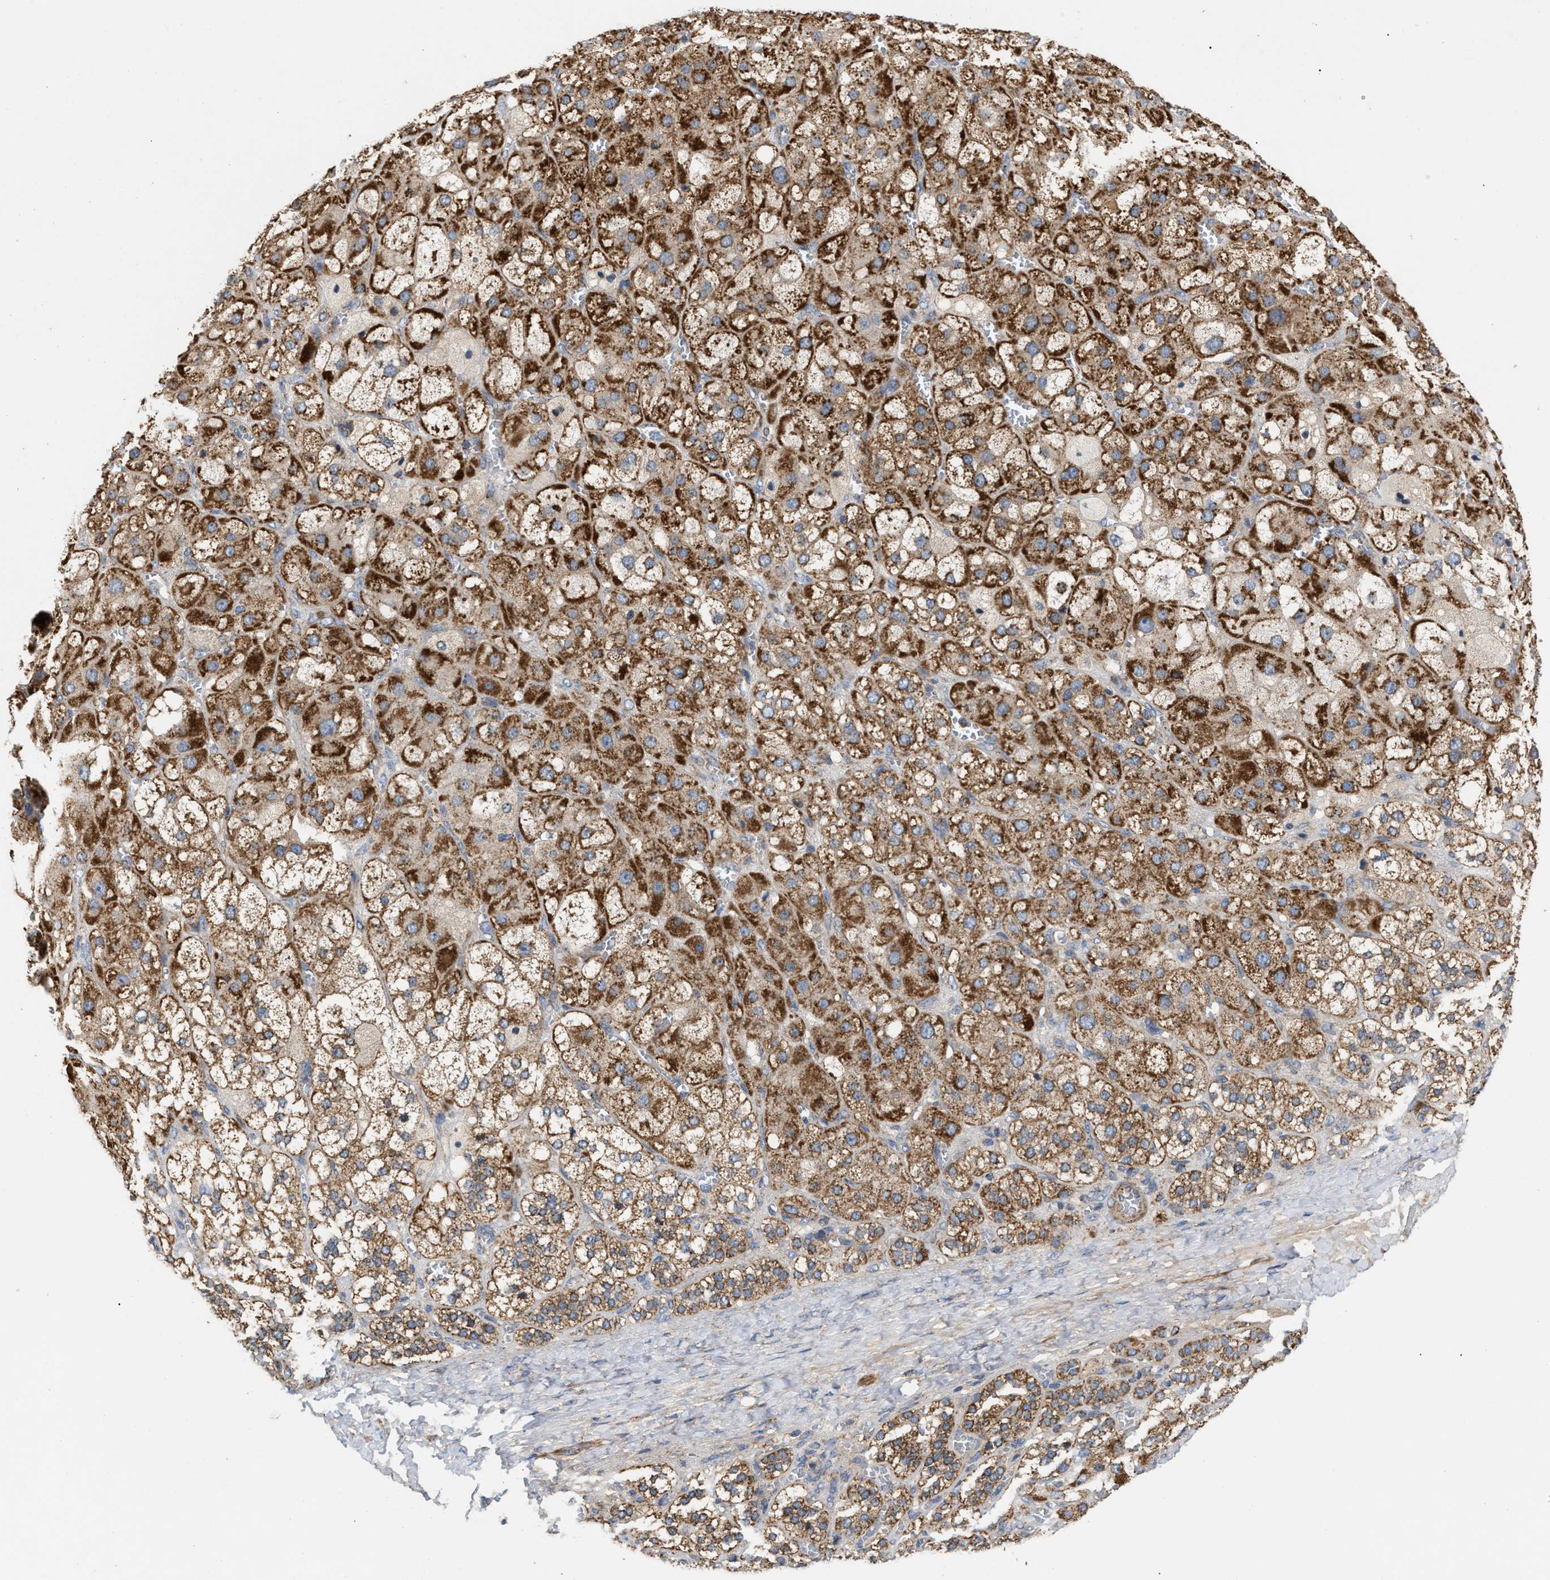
{"staining": {"intensity": "strong", "quantity": ">75%", "location": "cytoplasmic/membranous"}, "tissue": "adrenal gland", "cell_type": "Glandular cells", "image_type": "normal", "snomed": [{"axis": "morphology", "description": "Normal tissue, NOS"}, {"axis": "topography", "description": "Adrenal gland"}], "caption": "Immunohistochemistry of unremarkable human adrenal gland demonstrates high levels of strong cytoplasmic/membranous positivity in about >75% of glandular cells. Using DAB (brown) and hematoxylin (blue) stains, captured at high magnification using brightfield microscopy.", "gene": "TACO1", "patient": {"sex": "female", "age": 47}}